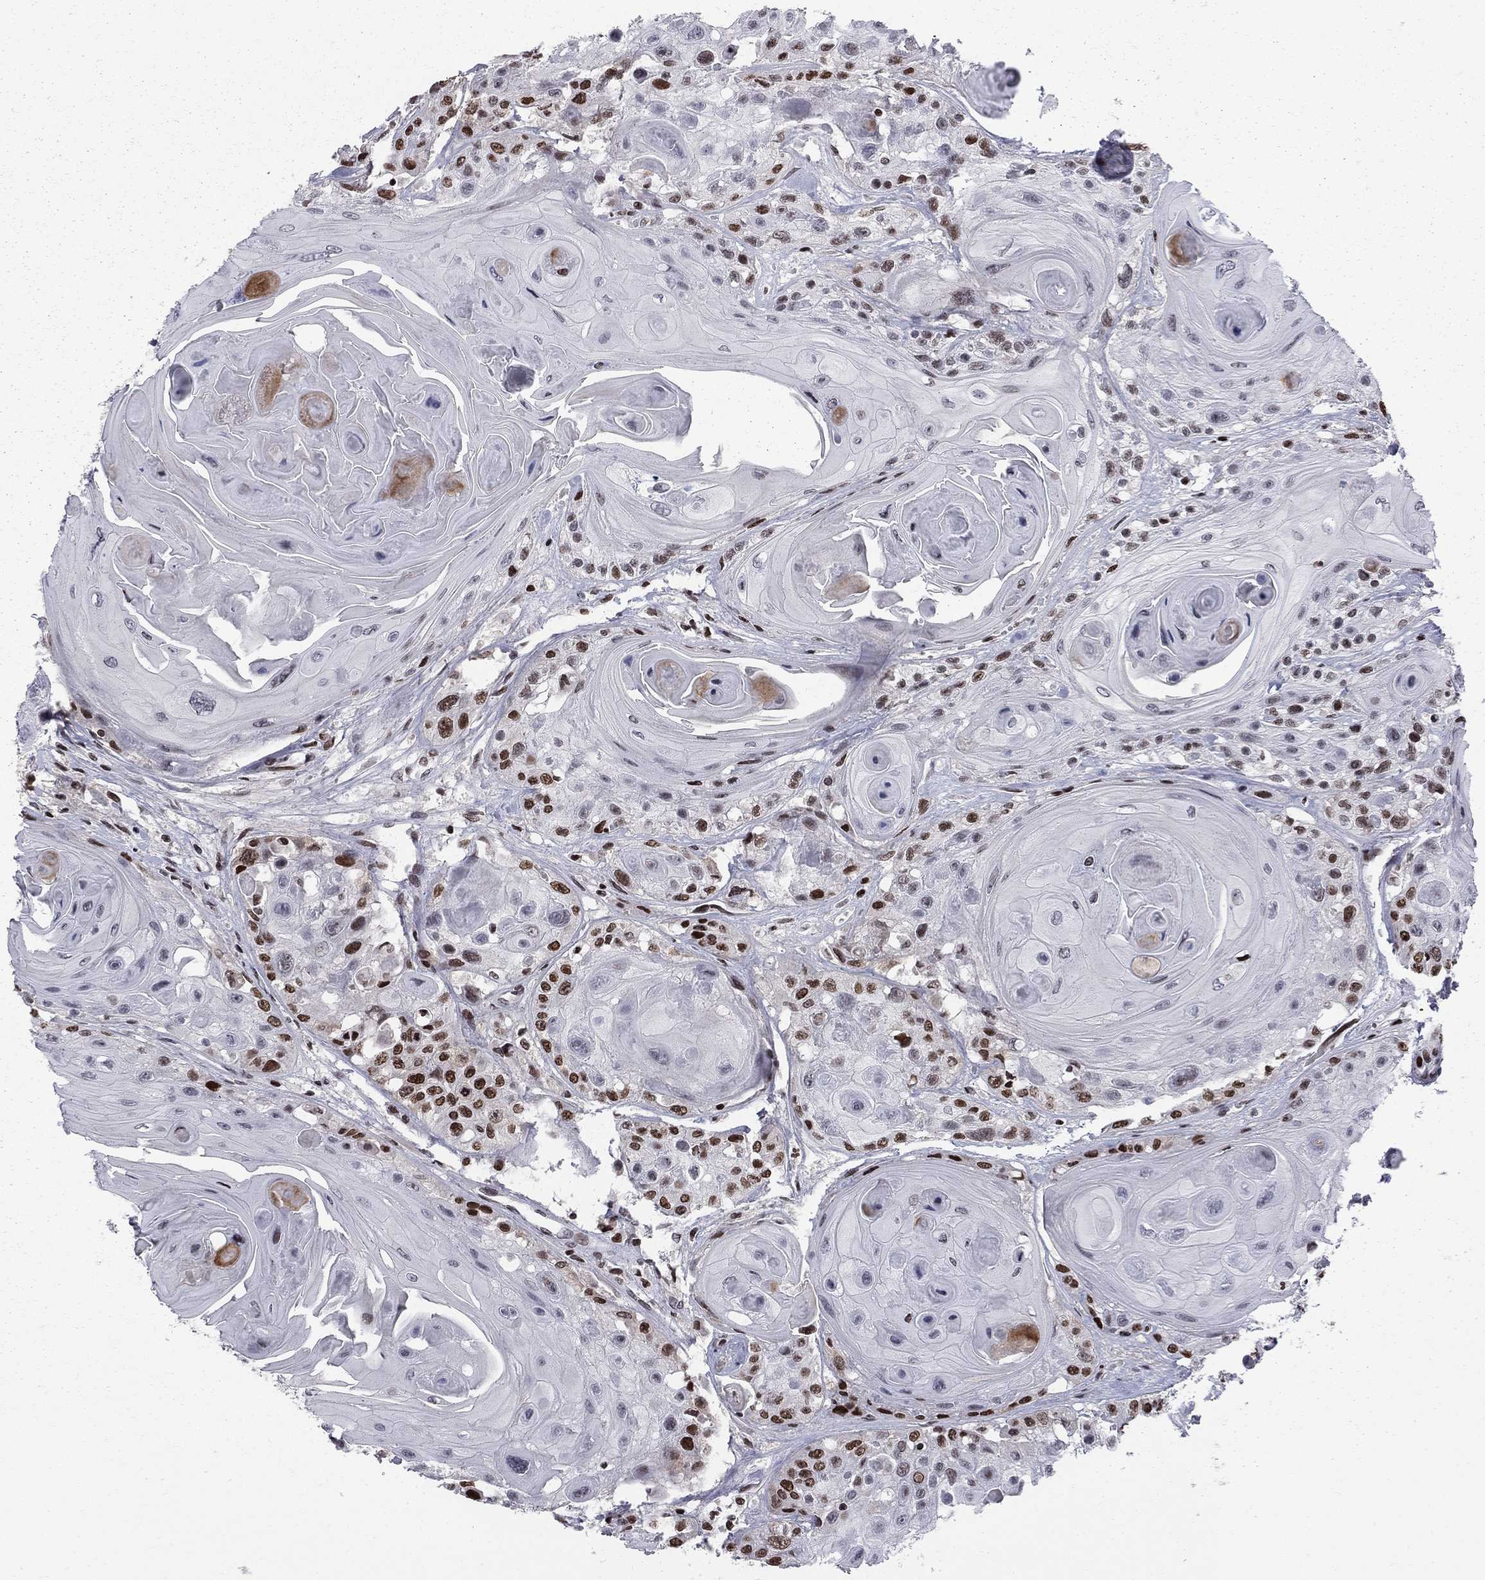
{"staining": {"intensity": "strong", "quantity": ">75%", "location": "nuclear"}, "tissue": "head and neck cancer", "cell_type": "Tumor cells", "image_type": "cancer", "snomed": [{"axis": "morphology", "description": "Squamous cell carcinoma, NOS"}, {"axis": "topography", "description": "Head-Neck"}], "caption": "The immunohistochemical stain shows strong nuclear expression in tumor cells of head and neck cancer (squamous cell carcinoma) tissue. (DAB = brown stain, brightfield microscopy at high magnification).", "gene": "RNASEH2C", "patient": {"sex": "female", "age": 59}}